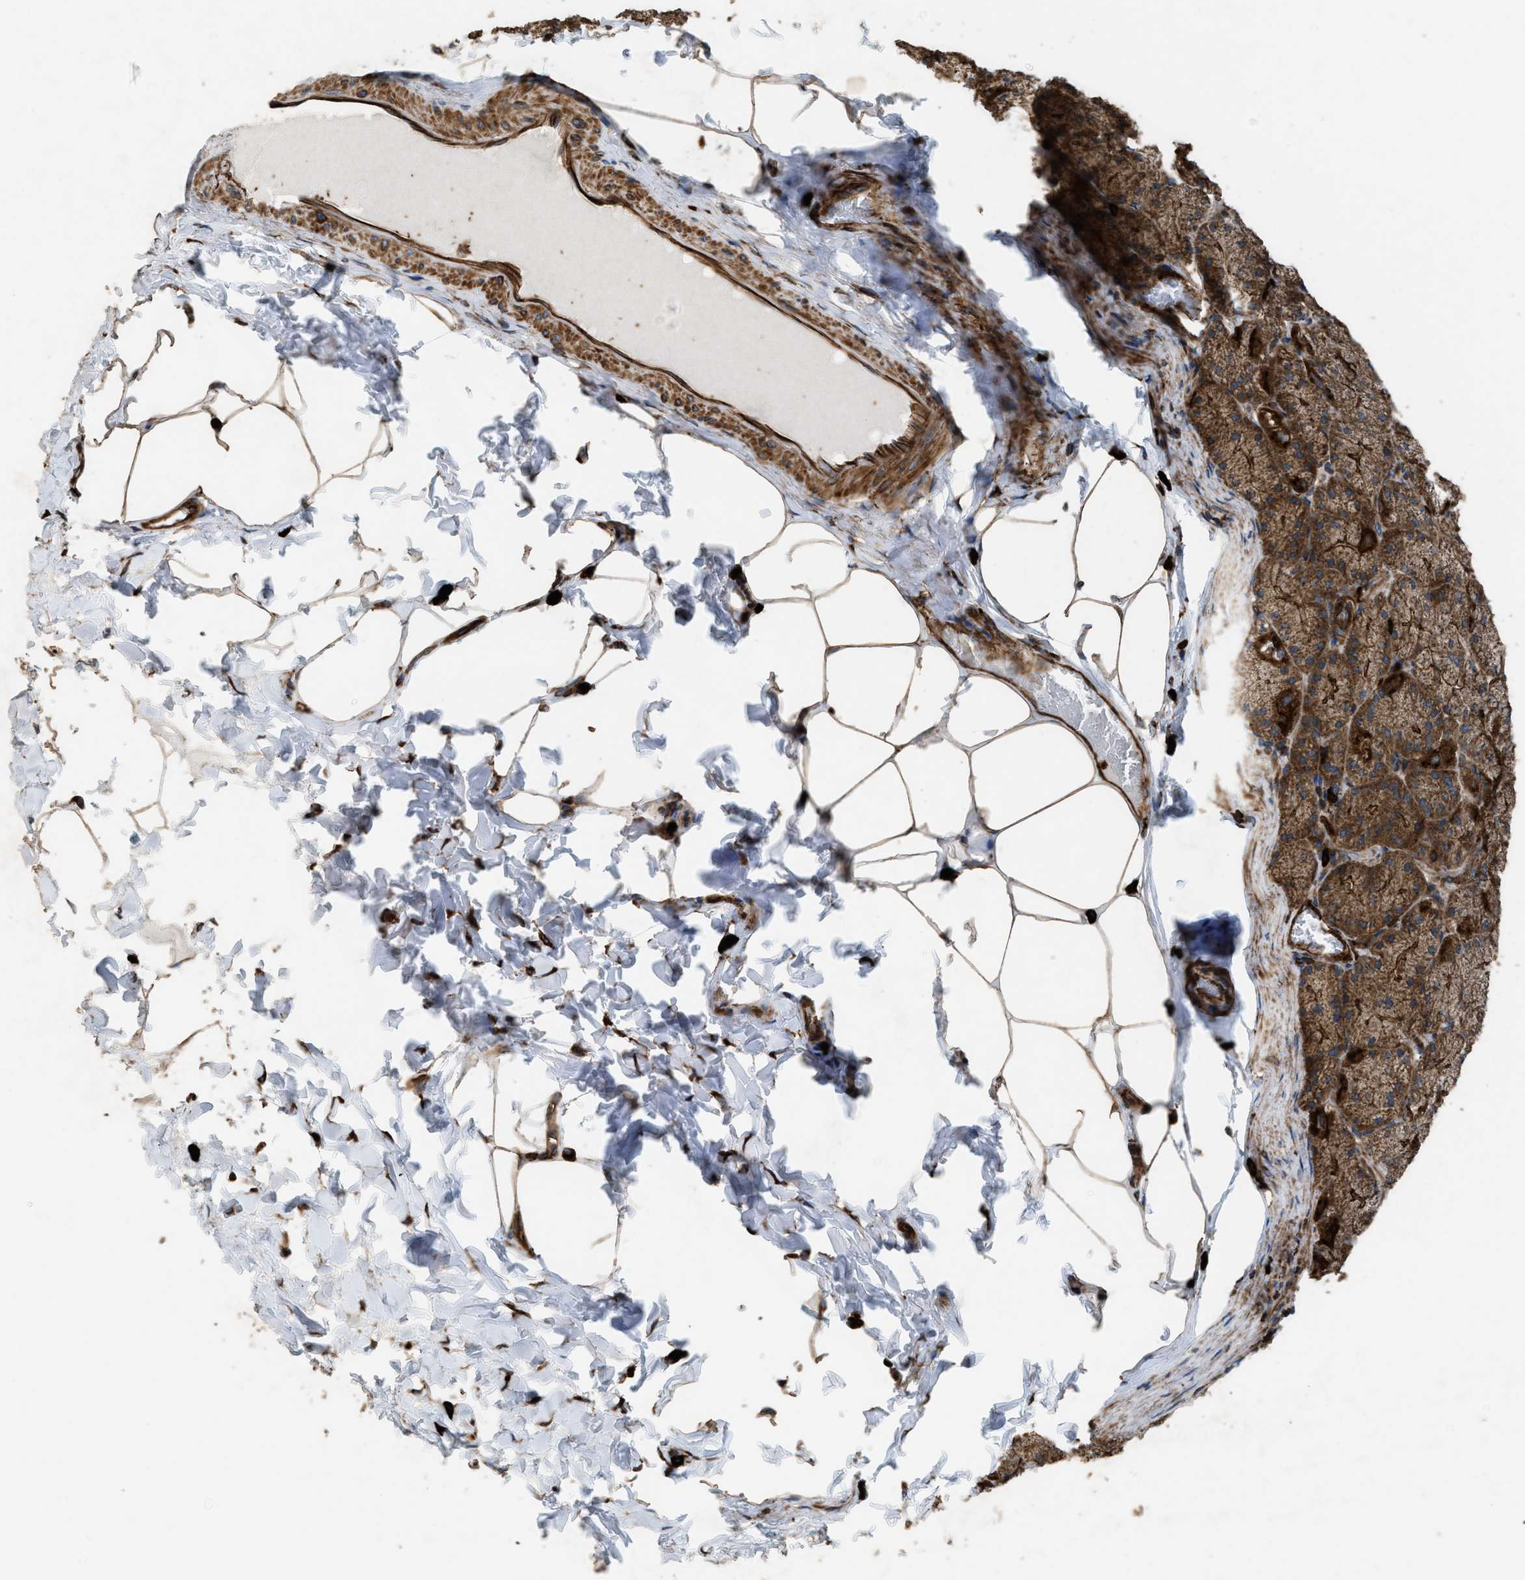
{"staining": {"intensity": "strong", "quantity": ">75%", "location": "cytoplasmic/membranous"}, "tissue": "stomach", "cell_type": "Glandular cells", "image_type": "normal", "snomed": [{"axis": "morphology", "description": "Normal tissue, NOS"}, {"axis": "topography", "description": "Stomach, upper"}], "caption": "Stomach was stained to show a protein in brown. There is high levels of strong cytoplasmic/membranous staining in approximately >75% of glandular cells. The staining was performed using DAB to visualize the protein expression in brown, while the nuclei were stained in blue with hematoxylin (Magnification: 20x).", "gene": "EGLN1", "patient": {"sex": "female", "age": 56}}